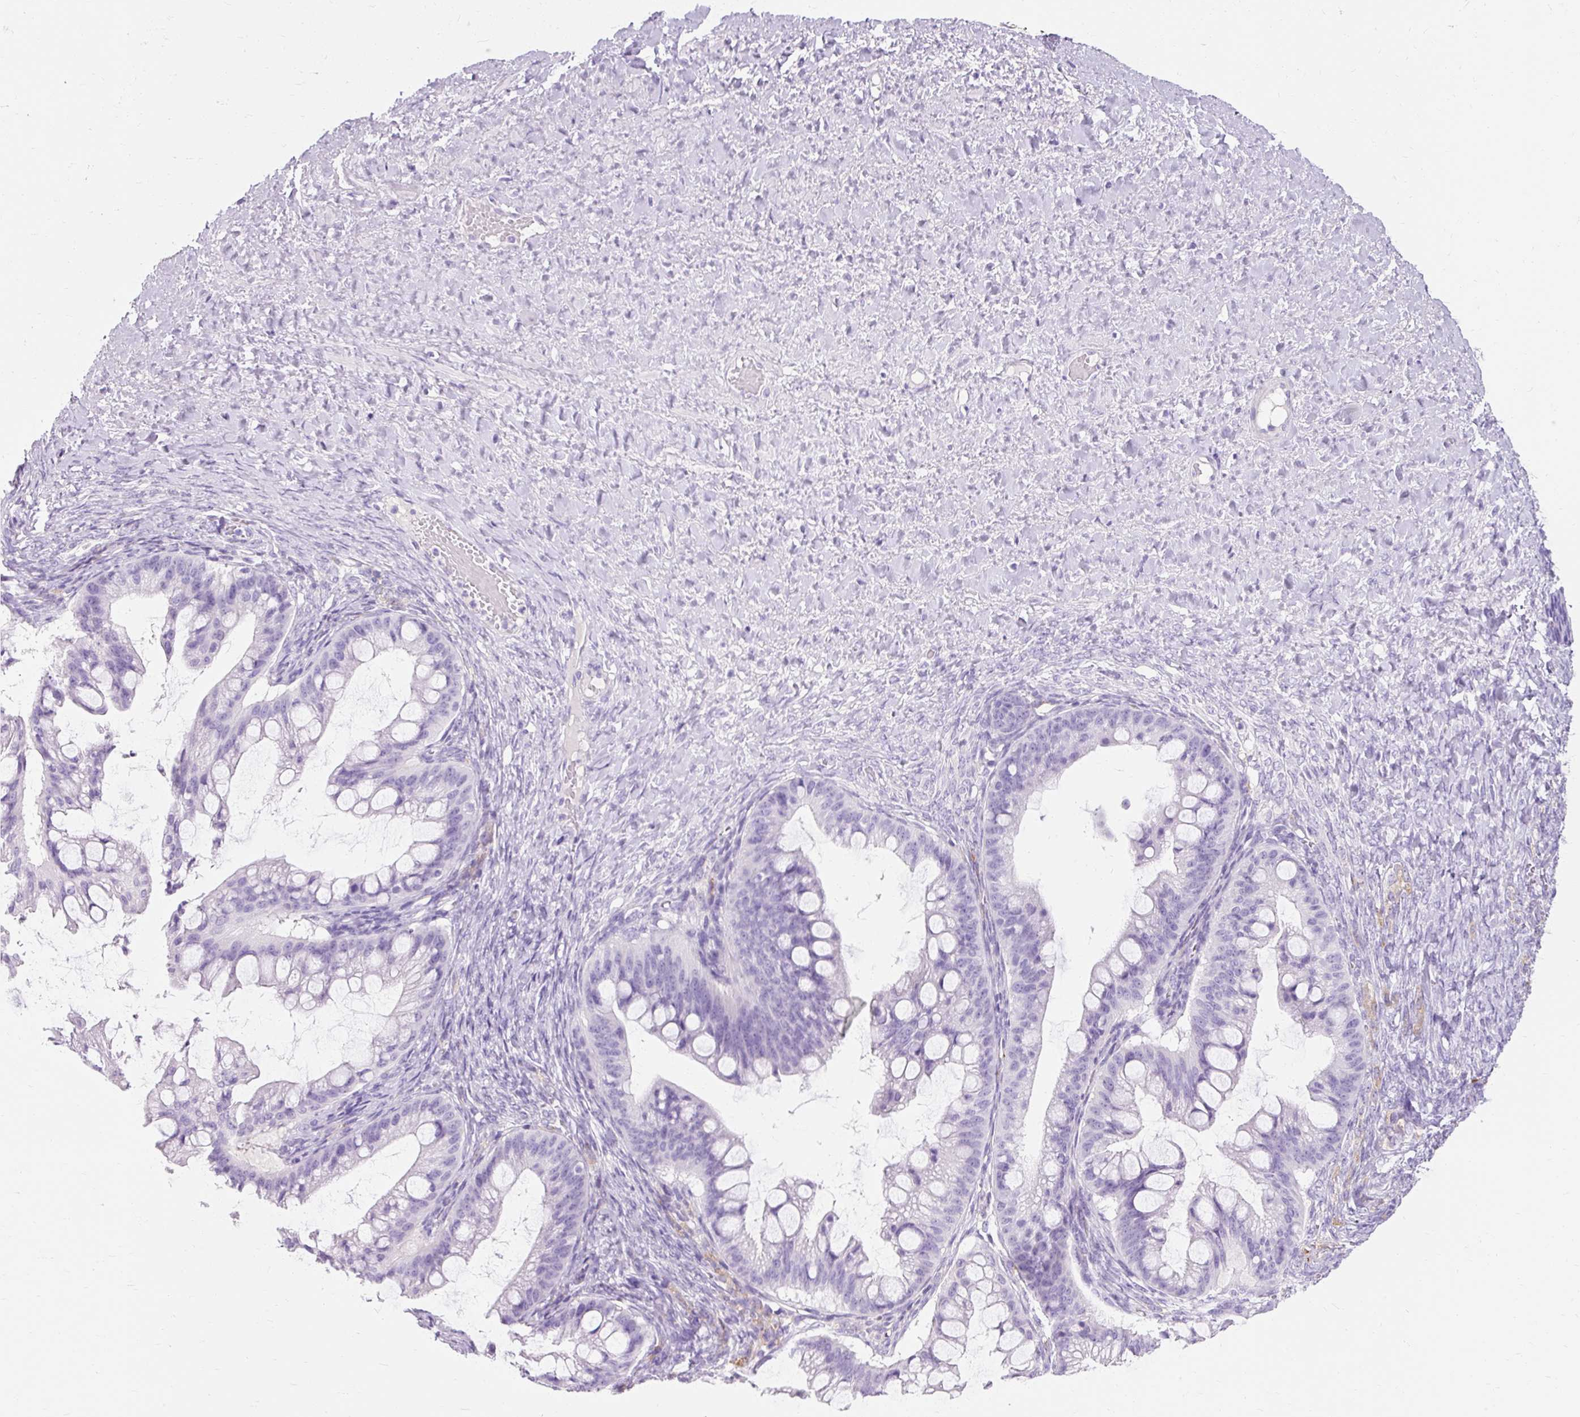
{"staining": {"intensity": "negative", "quantity": "none", "location": "none"}, "tissue": "ovarian cancer", "cell_type": "Tumor cells", "image_type": "cancer", "snomed": [{"axis": "morphology", "description": "Cystadenocarcinoma, mucinous, NOS"}, {"axis": "topography", "description": "Ovary"}], "caption": "Histopathology image shows no significant protein positivity in tumor cells of ovarian cancer (mucinous cystadenocarcinoma).", "gene": "TMEM213", "patient": {"sex": "female", "age": 73}}